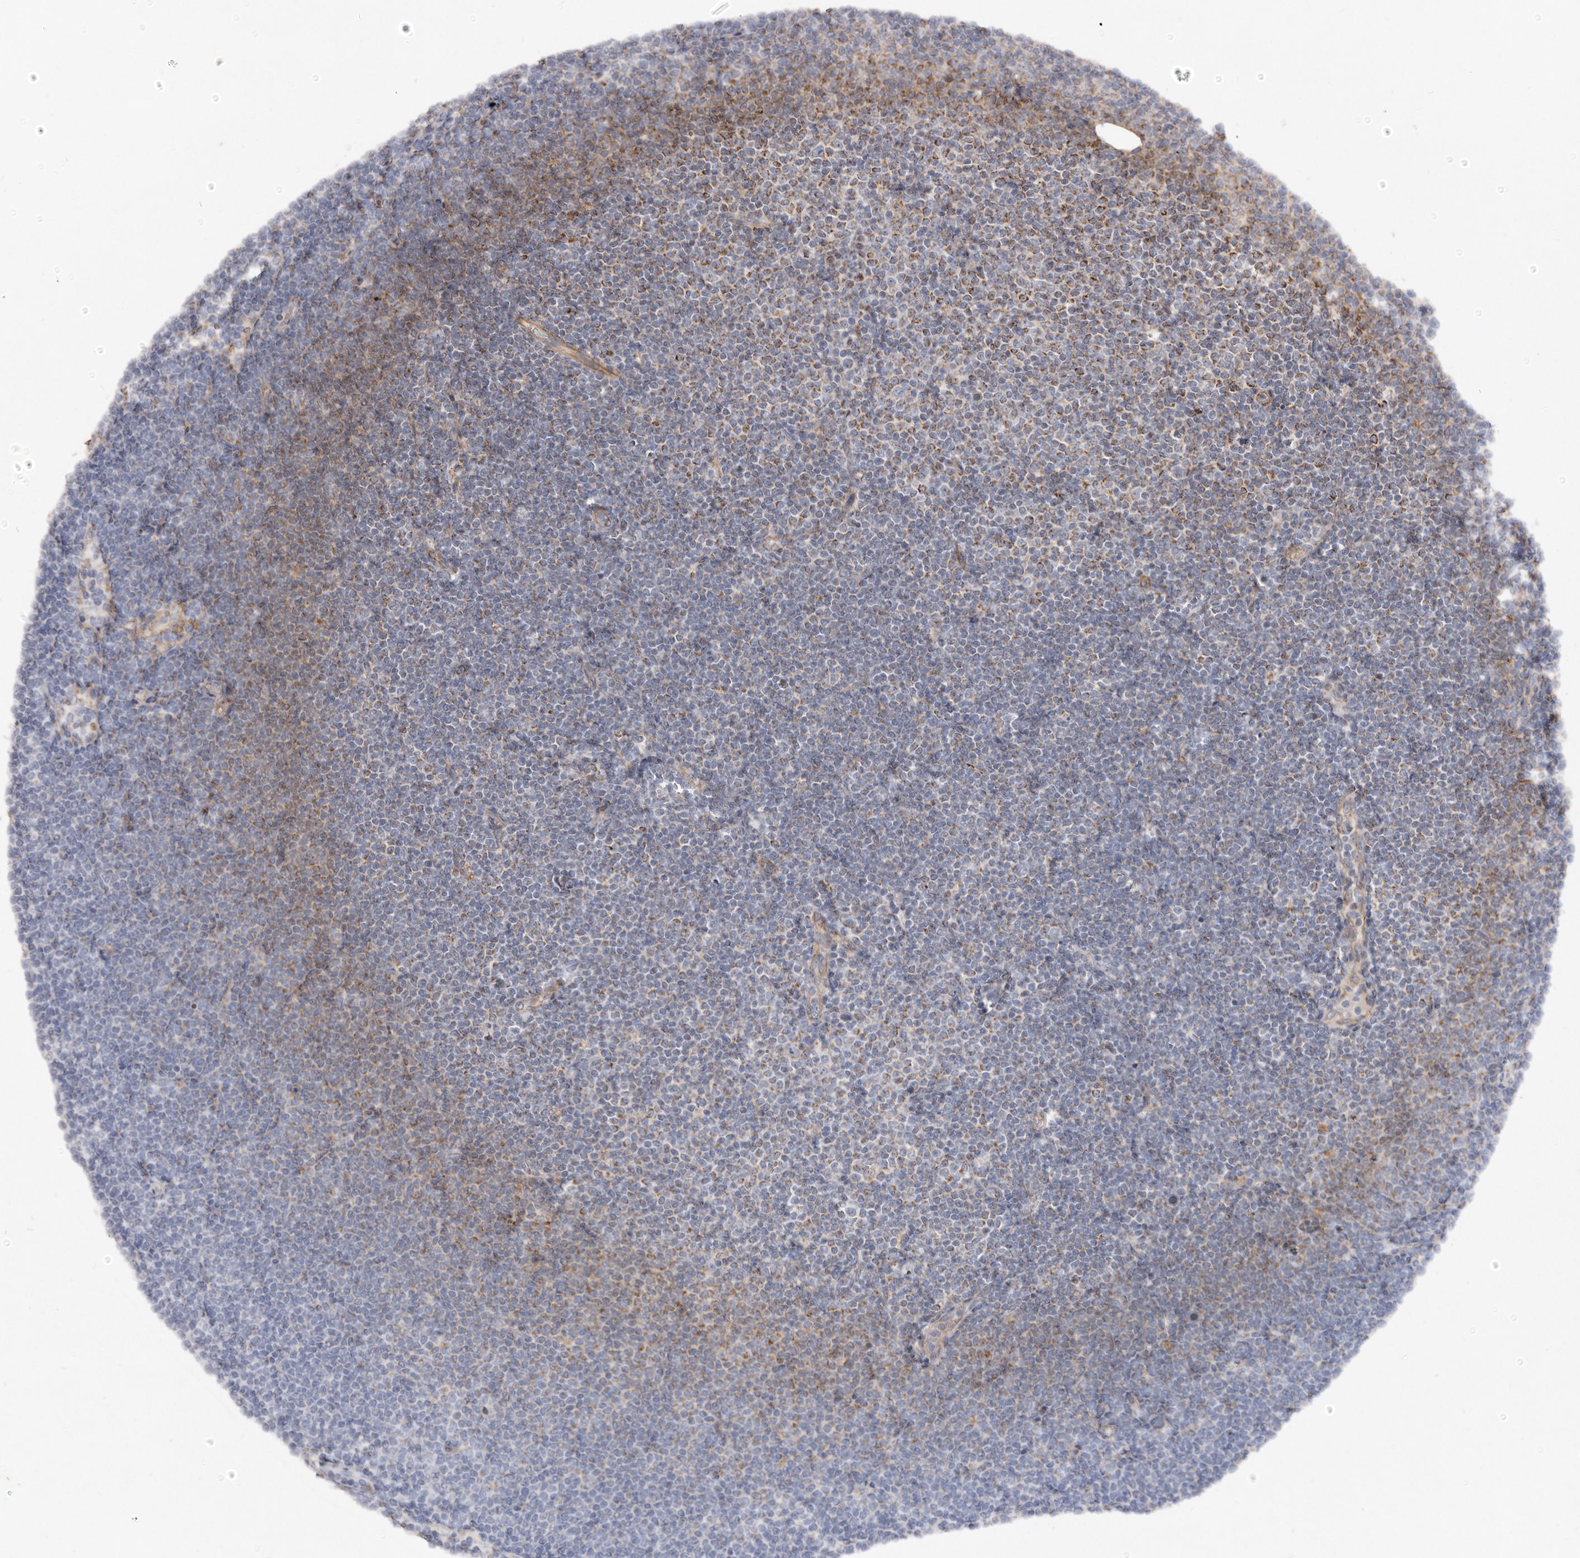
{"staining": {"intensity": "moderate", "quantity": "25%-75%", "location": "cytoplasmic/membranous"}, "tissue": "lymphoma", "cell_type": "Tumor cells", "image_type": "cancer", "snomed": [{"axis": "morphology", "description": "Malignant lymphoma, non-Hodgkin's type, Low grade"}, {"axis": "topography", "description": "Lymph node"}], "caption": "Immunohistochemistry (IHC) (DAB (3,3'-diaminobenzidine)) staining of low-grade malignant lymphoma, non-Hodgkin's type demonstrates moderate cytoplasmic/membranous protein positivity in about 25%-75% of tumor cells.", "gene": "MACC1", "patient": {"sex": "female", "age": 53}}